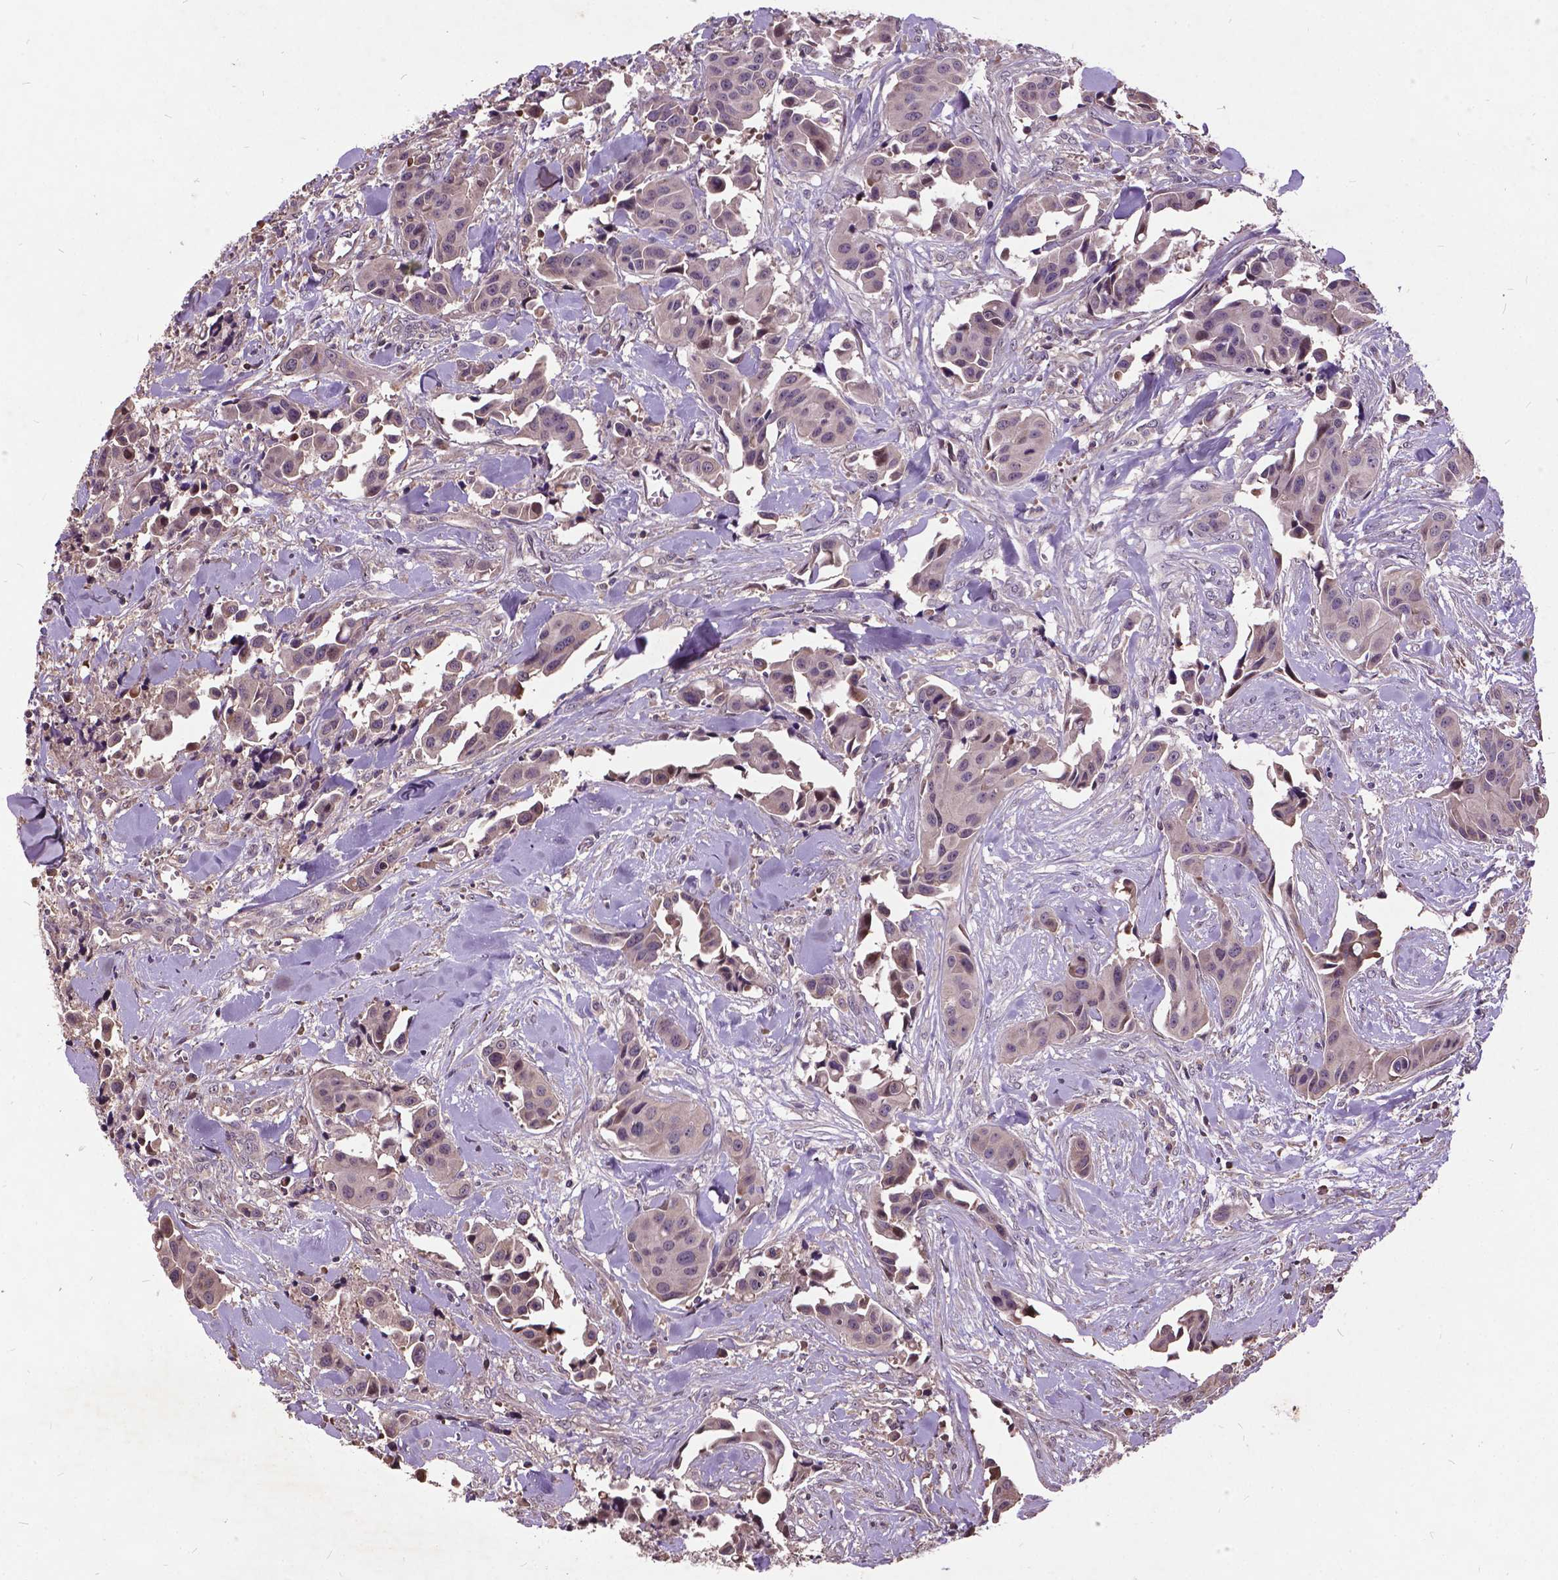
{"staining": {"intensity": "negative", "quantity": "none", "location": "none"}, "tissue": "head and neck cancer", "cell_type": "Tumor cells", "image_type": "cancer", "snomed": [{"axis": "morphology", "description": "Adenocarcinoma, NOS"}, {"axis": "topography", "description": "Head-Neck"}], "caption": "Immunohistochemistry (IHC) image of human head and neck cancer stained for a protein (brown), which demonstrates no expression in tumor cells. Nuclei are stained in blue.", "gene": "AP1S3", "patient": {"sex": "male", "age": 76}}